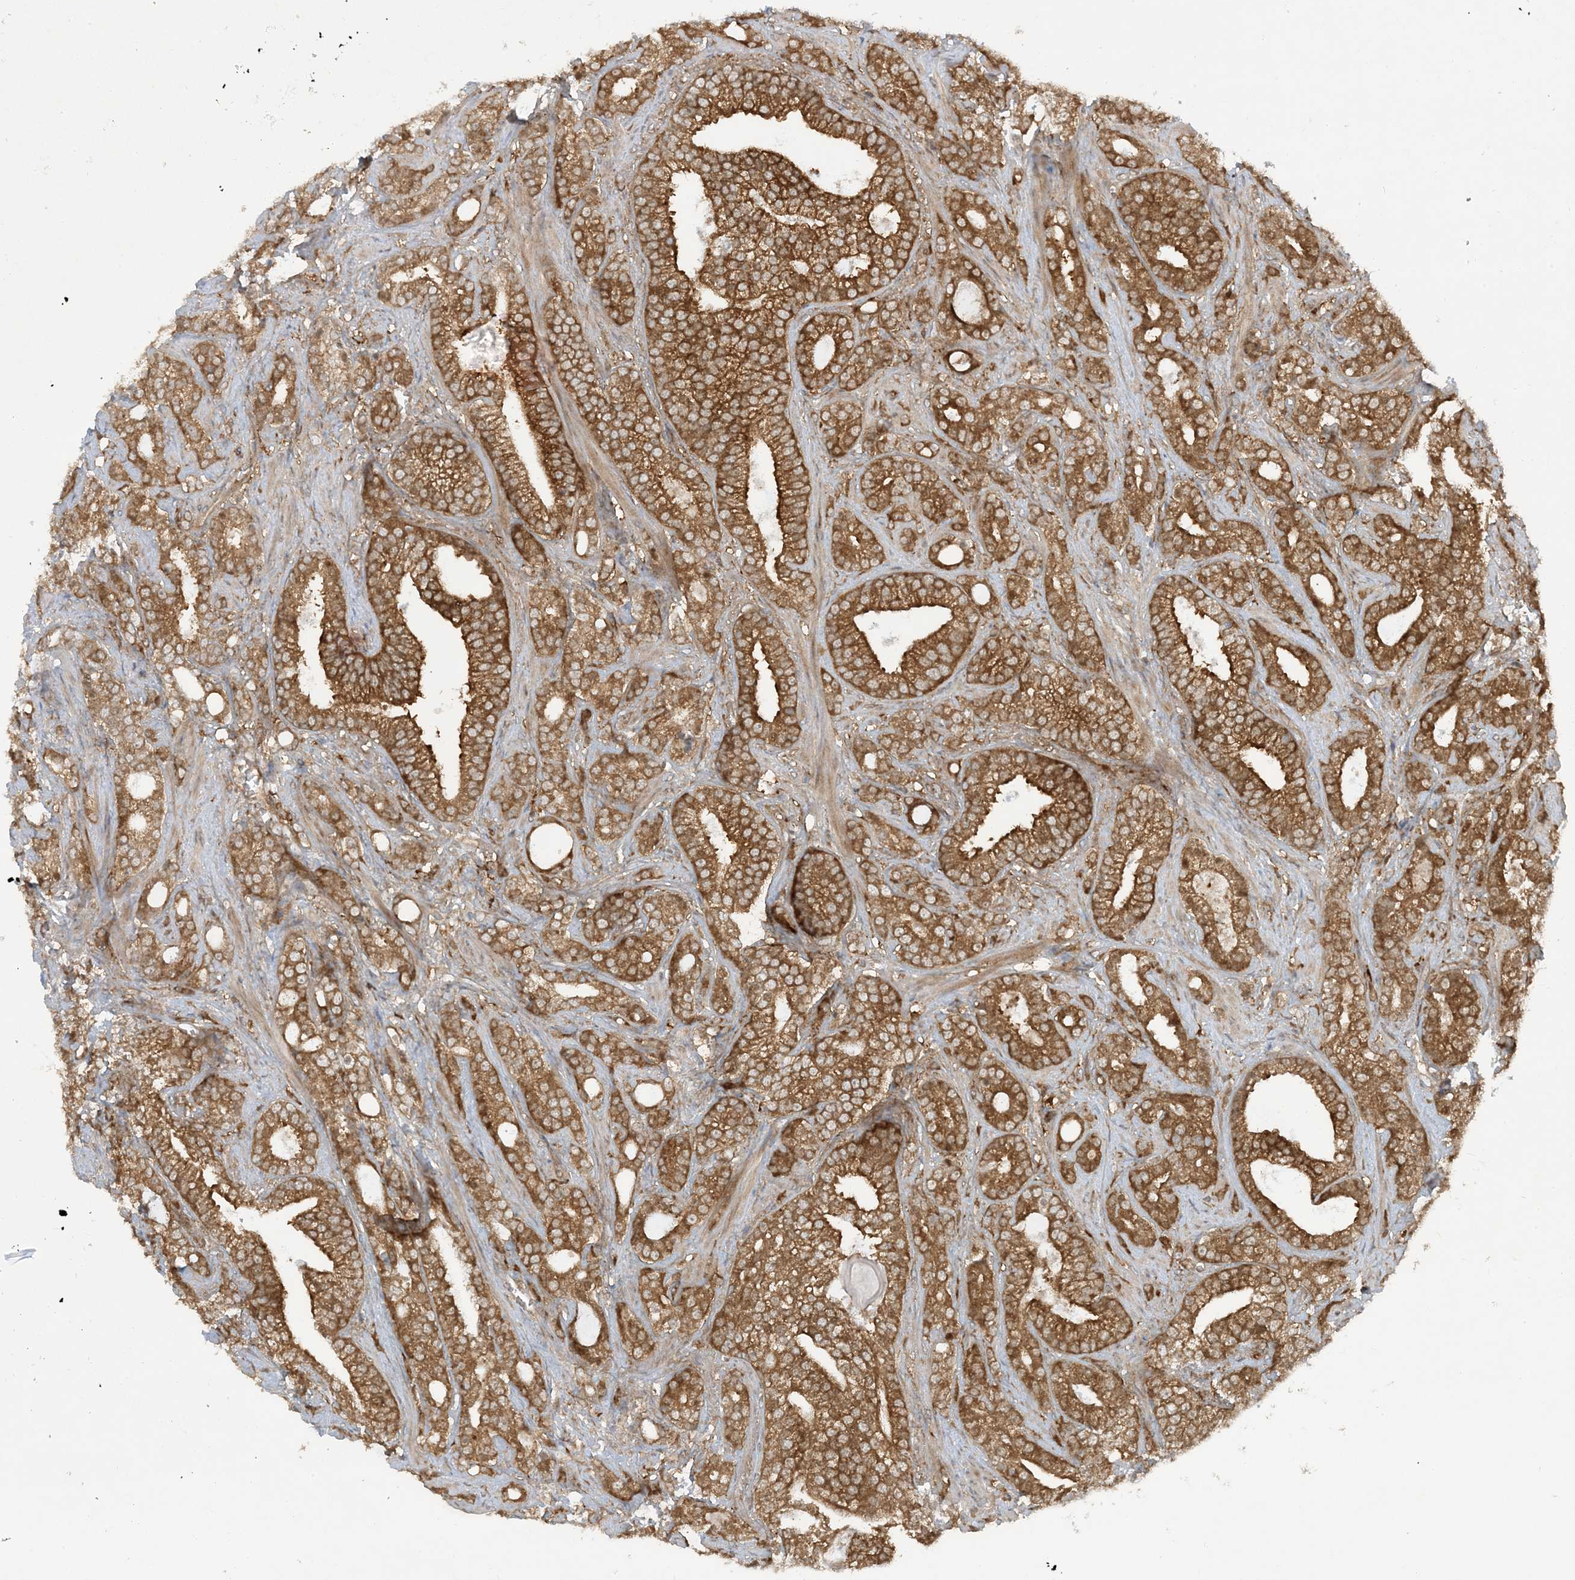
{"staining": {"intensity": "moderate", "quantity": ">75%", "location": "cytoplasmic/membranous"}, "tissue": "prostate cancer", "cell_type": "Tumor cells", "image_type": "cancer", "snomed": [{"axis": "morphology", "description": "Adenocarcinoma, High grade"}, {"axis": "topography", "description": "Prostate and seminal vesicle, NOS"}], "caption": "Prostate cancer stained with DAB IHC shows medium levels of moderate cytoplasmic/membranous positivity in about >75% of tumor cells.", "gene": "STAM2", "patient": {"sex": "male", "age": 67}}